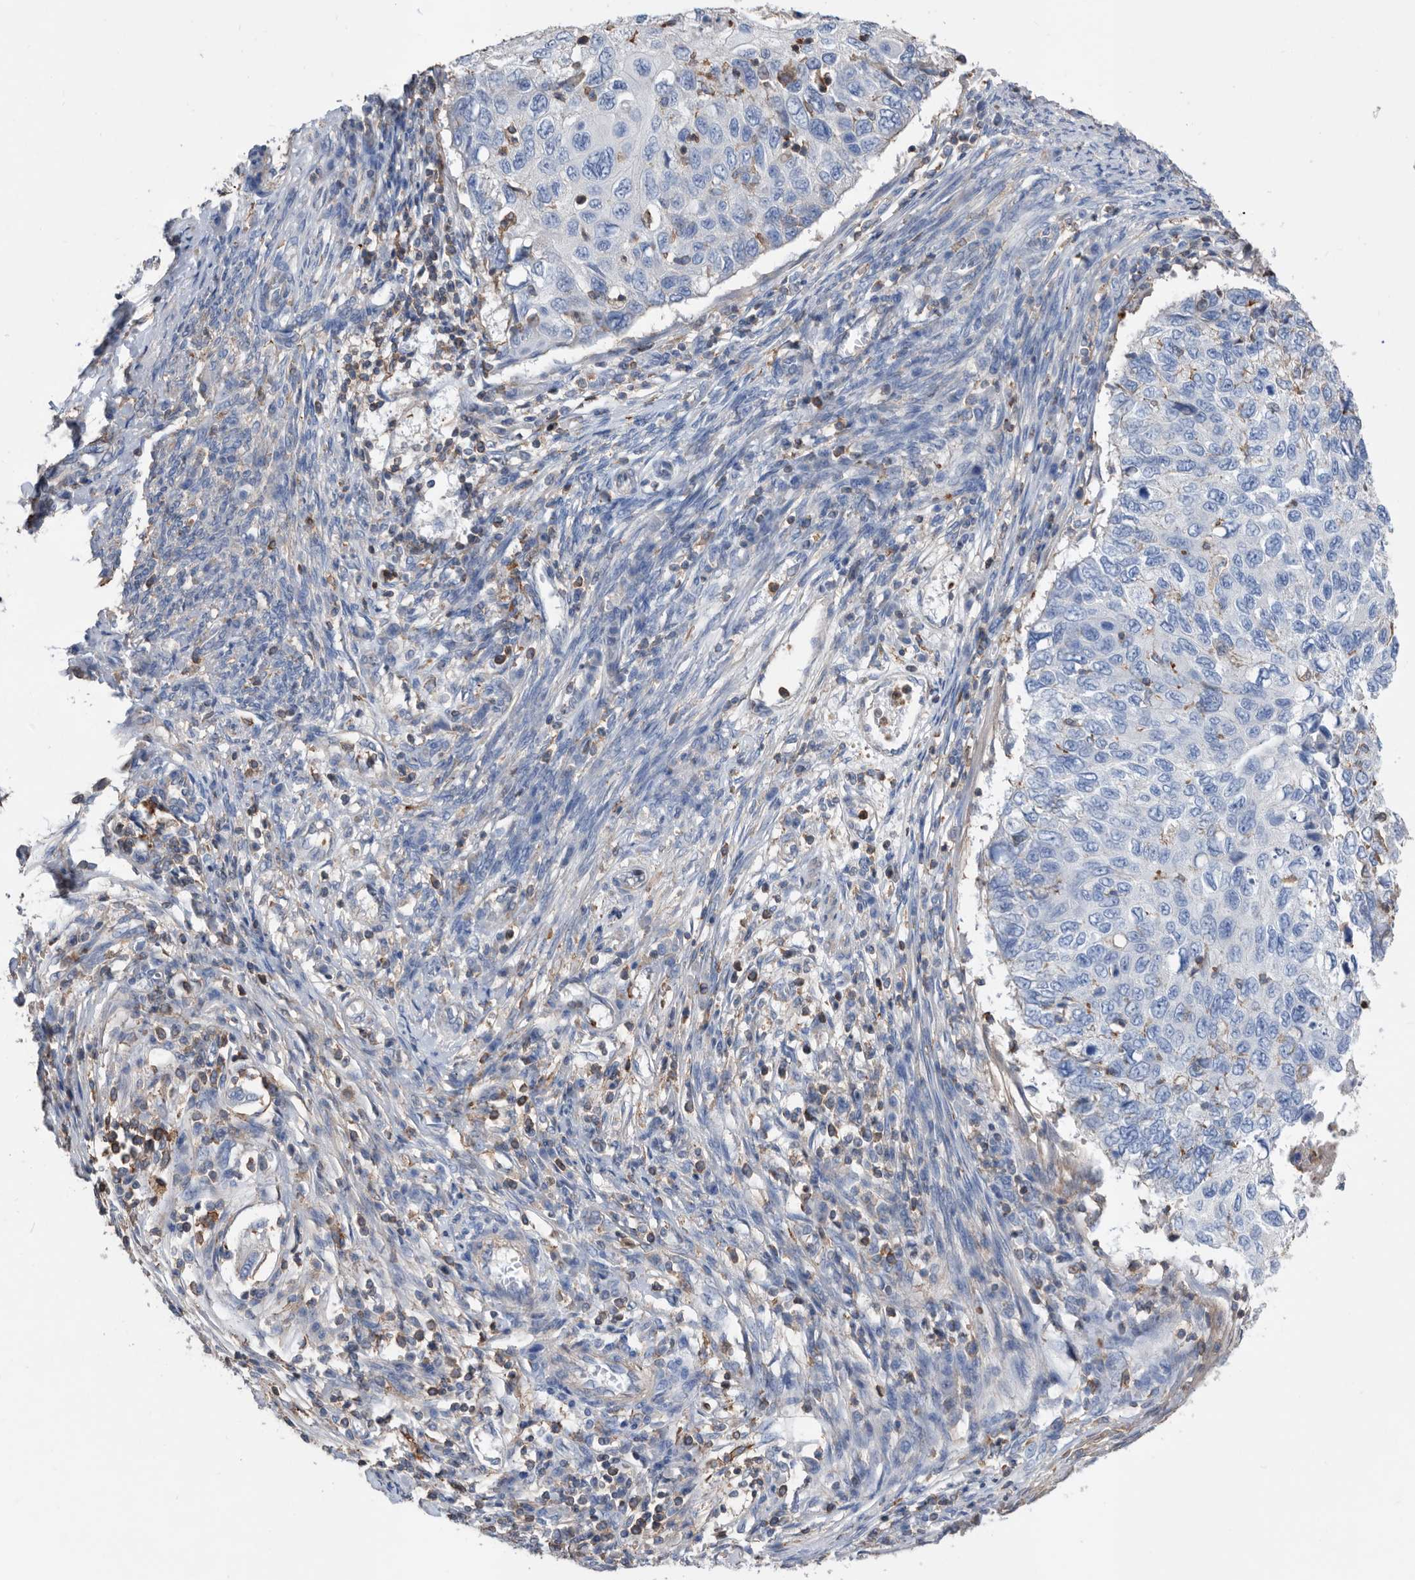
{"staining": {"intensity": "negative", "quantity": "none", "location": "none"}, "tissue": "cervical cancer", "cell_type": "Tumor cells", "image_type": "cancer", "snomed": [{"axis": "morphology", "description": "Squamous cell carcinoma, NOS"}, {"axis": "topography", "description": "Cervix"}], "caption": "The IHC histopathology image has no significant expression in tumor cells of squamous cell carcinoma (cervical) tissue. The staining was performed using DAB to visualize the protein expression in brown, while the nuclei were stained in blue with hematoxylin (Magnification: 20x).", "gene": "MS4A4A", "patient": {"sex": "female", "age": 70}}